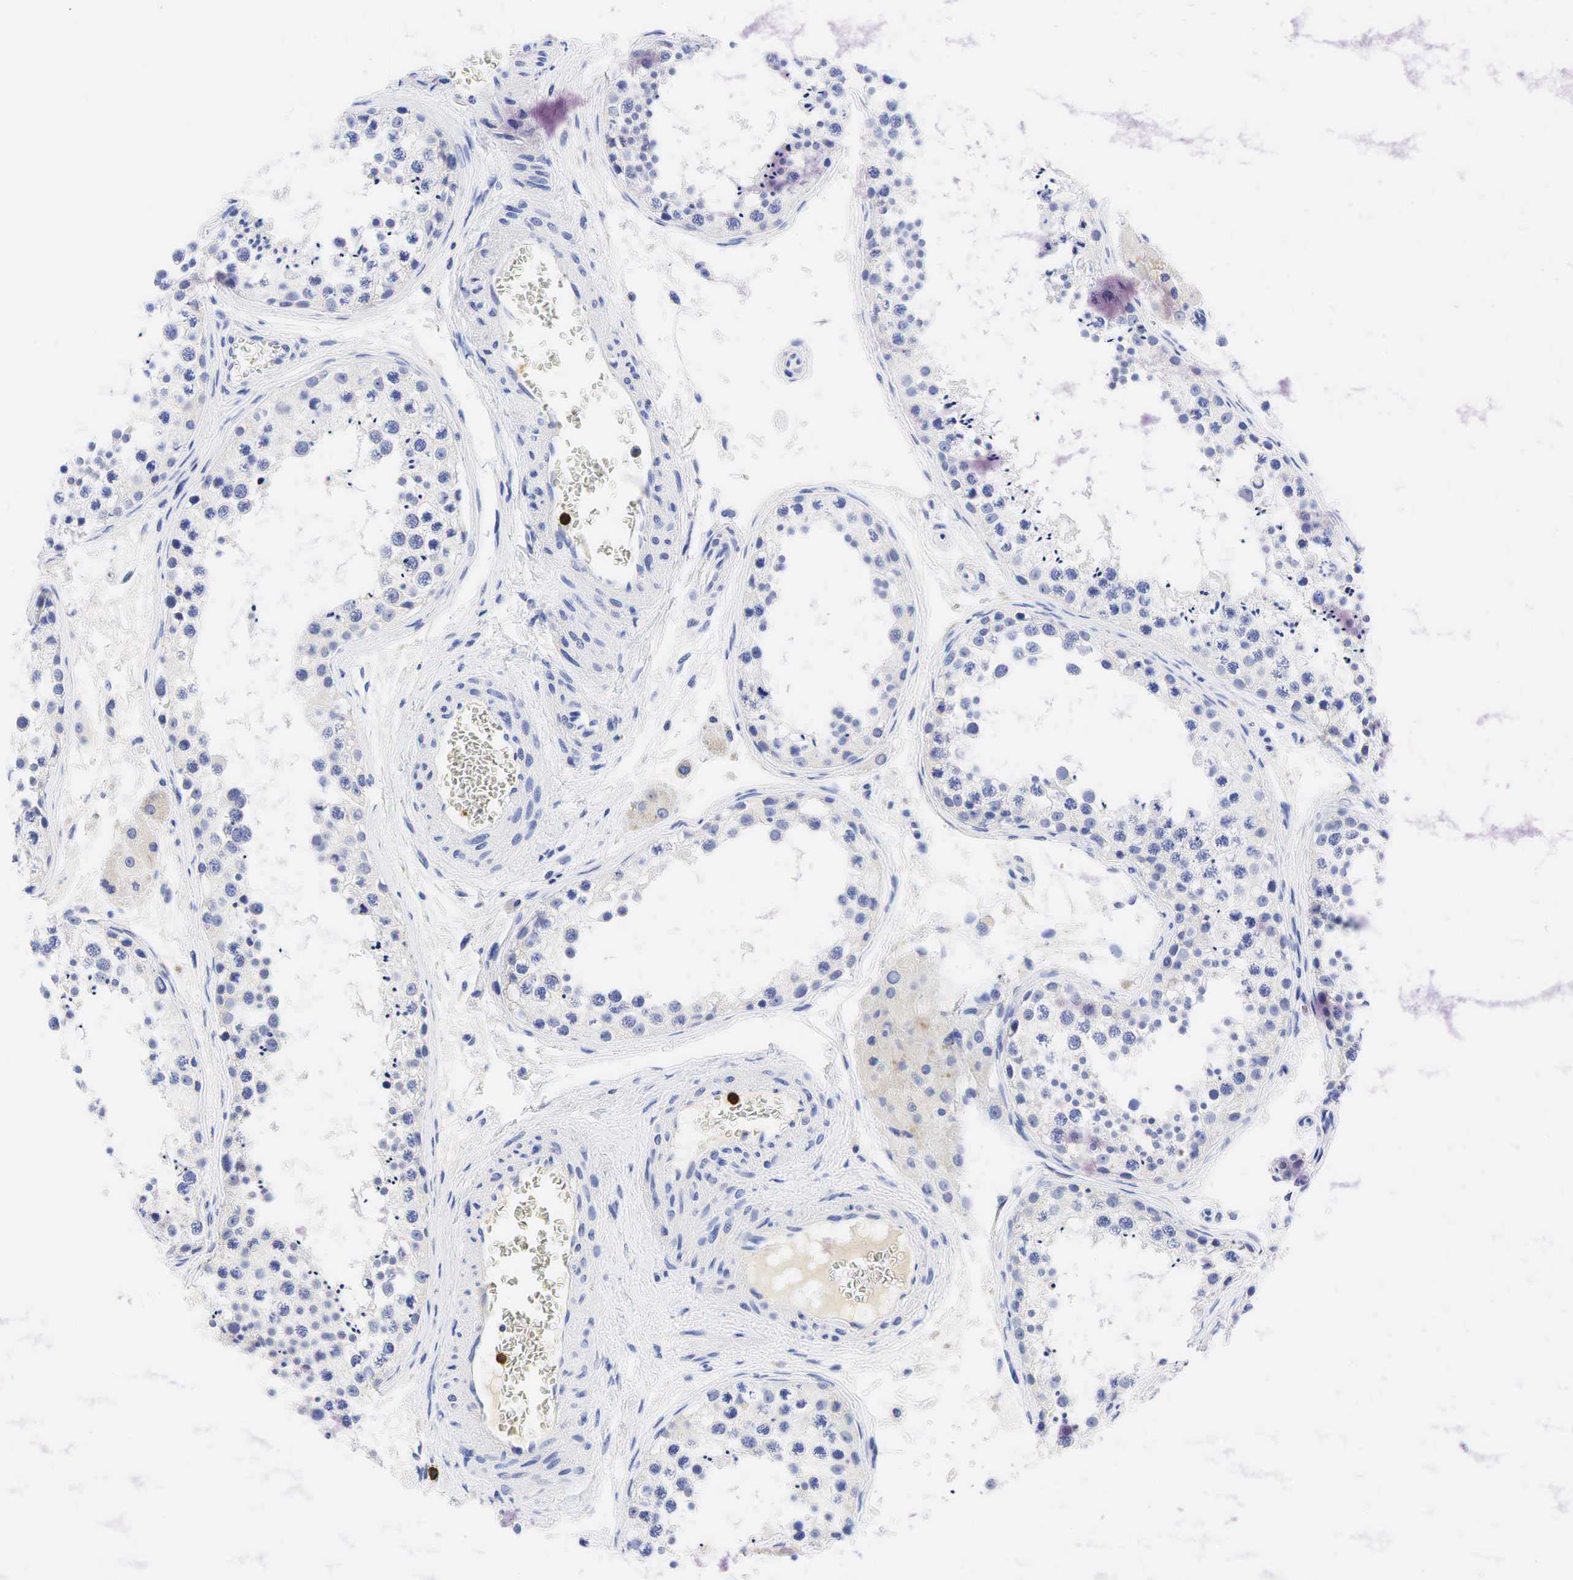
{"staining": {"intensity": "negative", "quantity": "none", "location": "none"}, "tissue": "testis", "cell_type": "Cells in seminiferous ducts", "image_type": "normal", "snomed": [{"axis": "morphology", "description": "Normal tissue, NOS"}, {"axis": "topography", "description": "Testis"}], "caption": "The IHC micrograph has no significant staining in cells in seminiferous ducts of testis.", "gene": "CD8A", "patient": {"sex": "male", "age": 57}}